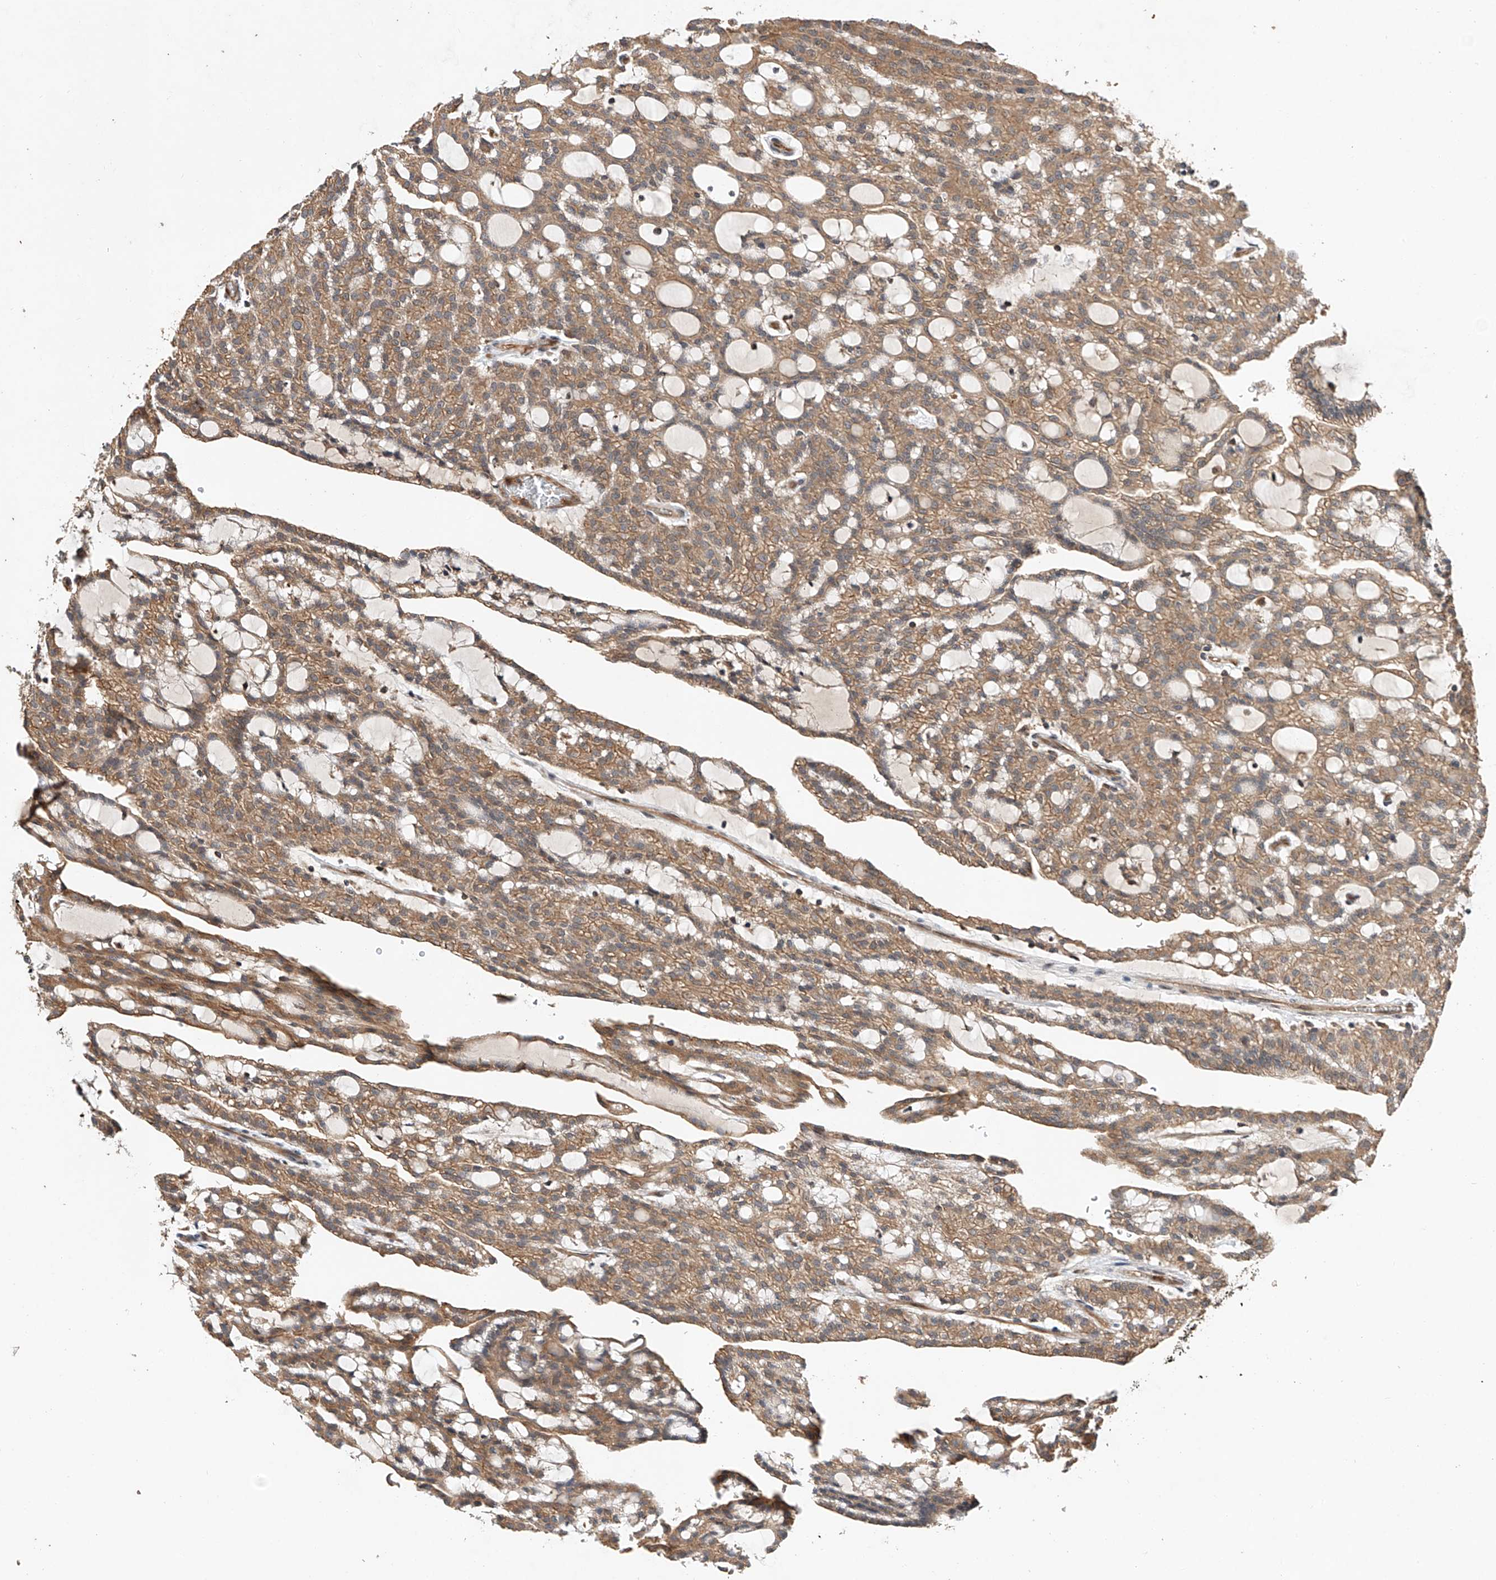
{"staining": {"intensity": "moderate", "quantity": ">75%", "location": "cytoplasmic/membranous"}, "tissue": "renal cancer", "cell_type": "Tumor cells", "image_type": "cancer", "snomed": [{"axis": "morphology", "description": "Adenocarcinoma, NOS"}, {"axis": "topography", "description": "Kidney"}], "caption": "Protein positivity by IHC shows moderate cytoplasmic/membranous staining in about >75% of tumor cells in renal cancer (adenocarcinoma).", "gene": "RILPL2", "patient": {"sex": "male", "age": 63}}